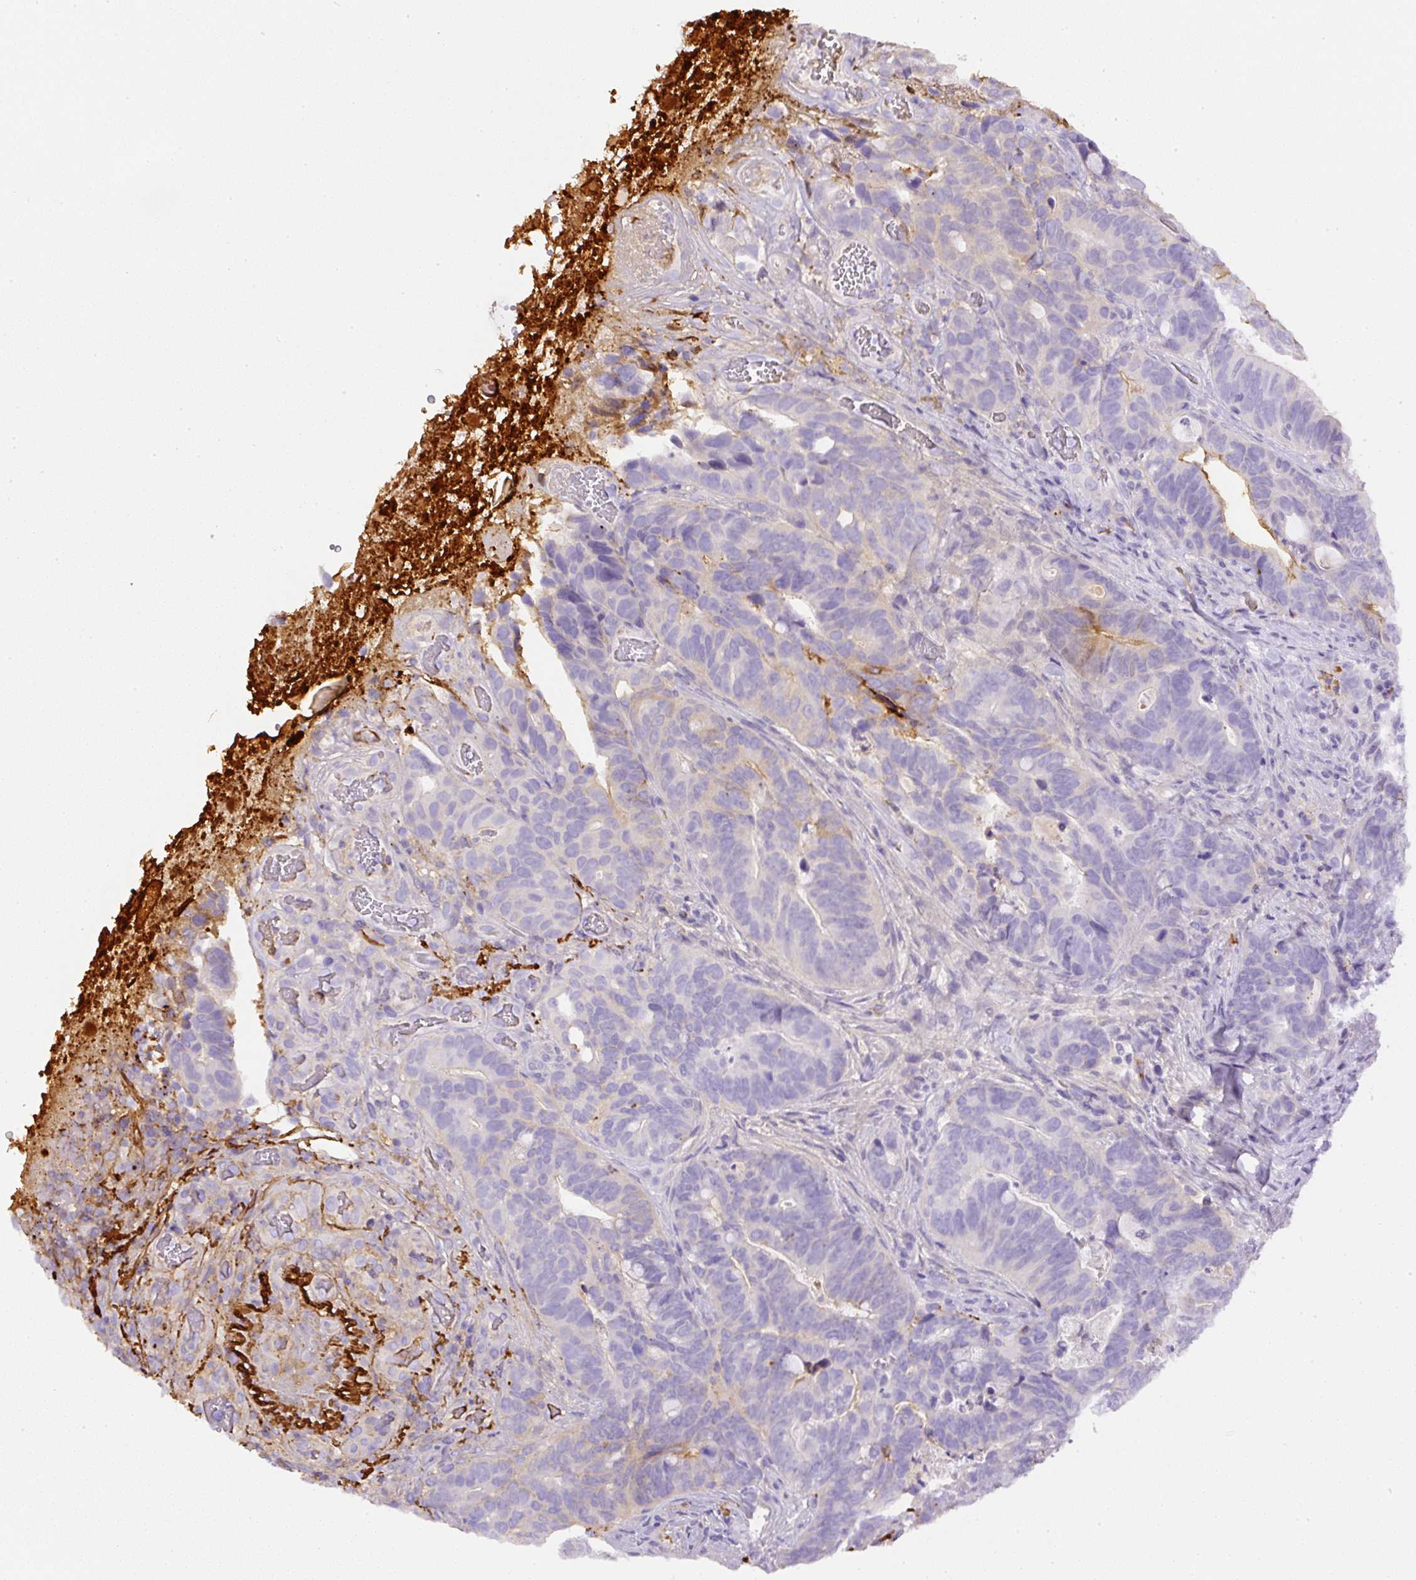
{"staining": {"intensity": "negative", "quantity": "none", "location": "none"}, "tissue": "colorectal cancer", "cell_type": "Tumor cells", "image_type": "cancer", "snomed": [{"axis": "morphology", "description": "Adenocarcinoma, NOS"}, {"axis": "topography", "description": "Colon"}], "caption": "IHC of human colorectal adenocarcinoma reveals no staining in tumor cells. Brightfield microscopy of IHC stained with DAB (brown) and hematoxylin (blue), captured at high magnification.", "gene": "APCS", "patient": {"sex": "female", "age": 82}}